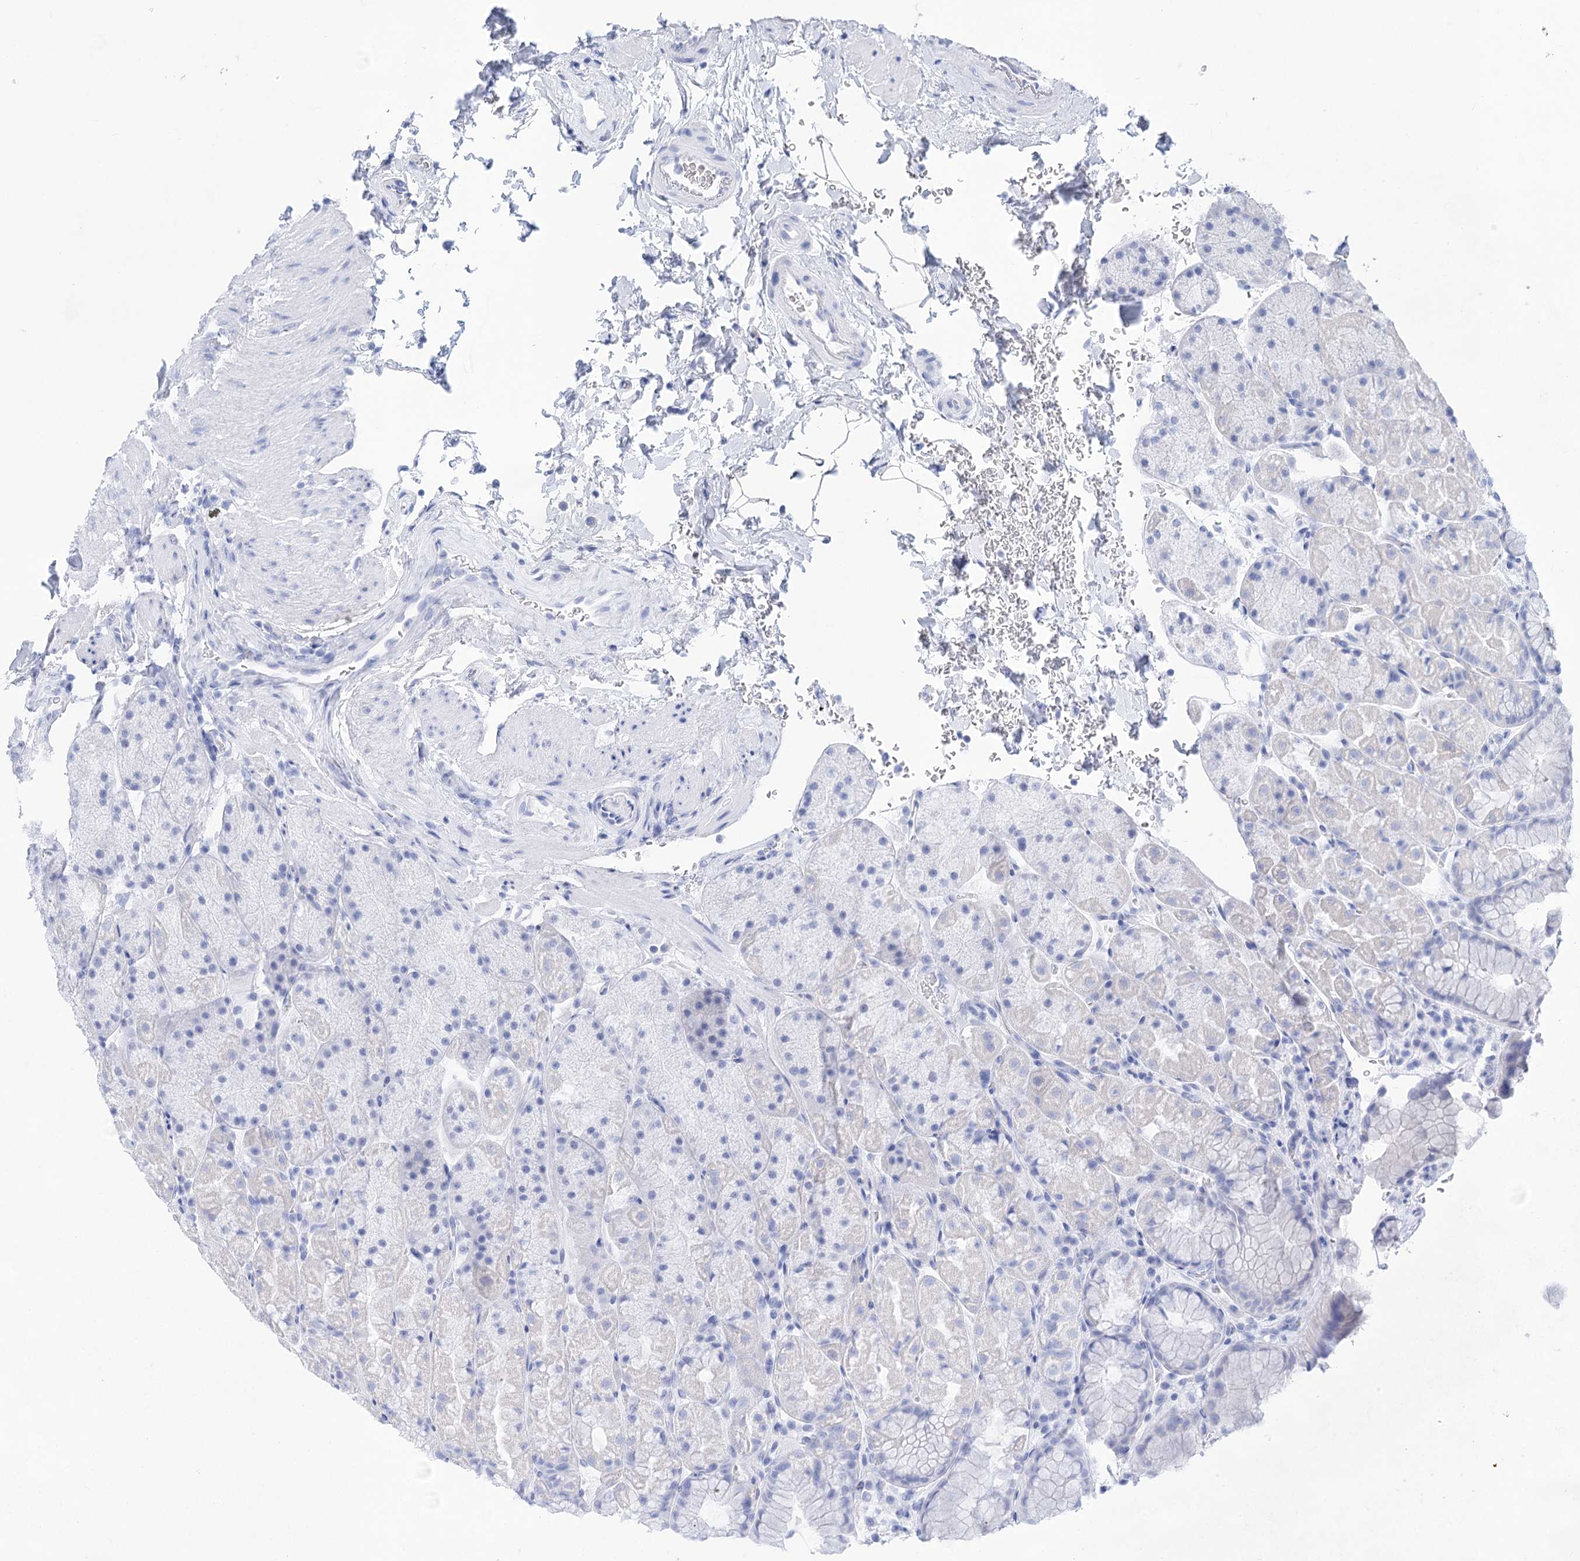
{"staining": {"intensity": "negative", "quantity": "none", "location": "none"}, "tissue": "stomach", "cell_type": "Glandular cells", "image_type": "normal", "snomed": [{"axis": "morphology", "description": "Normal tissue, NOS"}, {"axis": "topography", "description": "Stomach, upper"}, {"axis": "topography", "description": "Stomach, lower"}], "caption": "Micrograph shows no protein positivity in glandular cells of normal stomach.", "gene": "LALBA", "patient": {"sex": "male", "age": 67}}